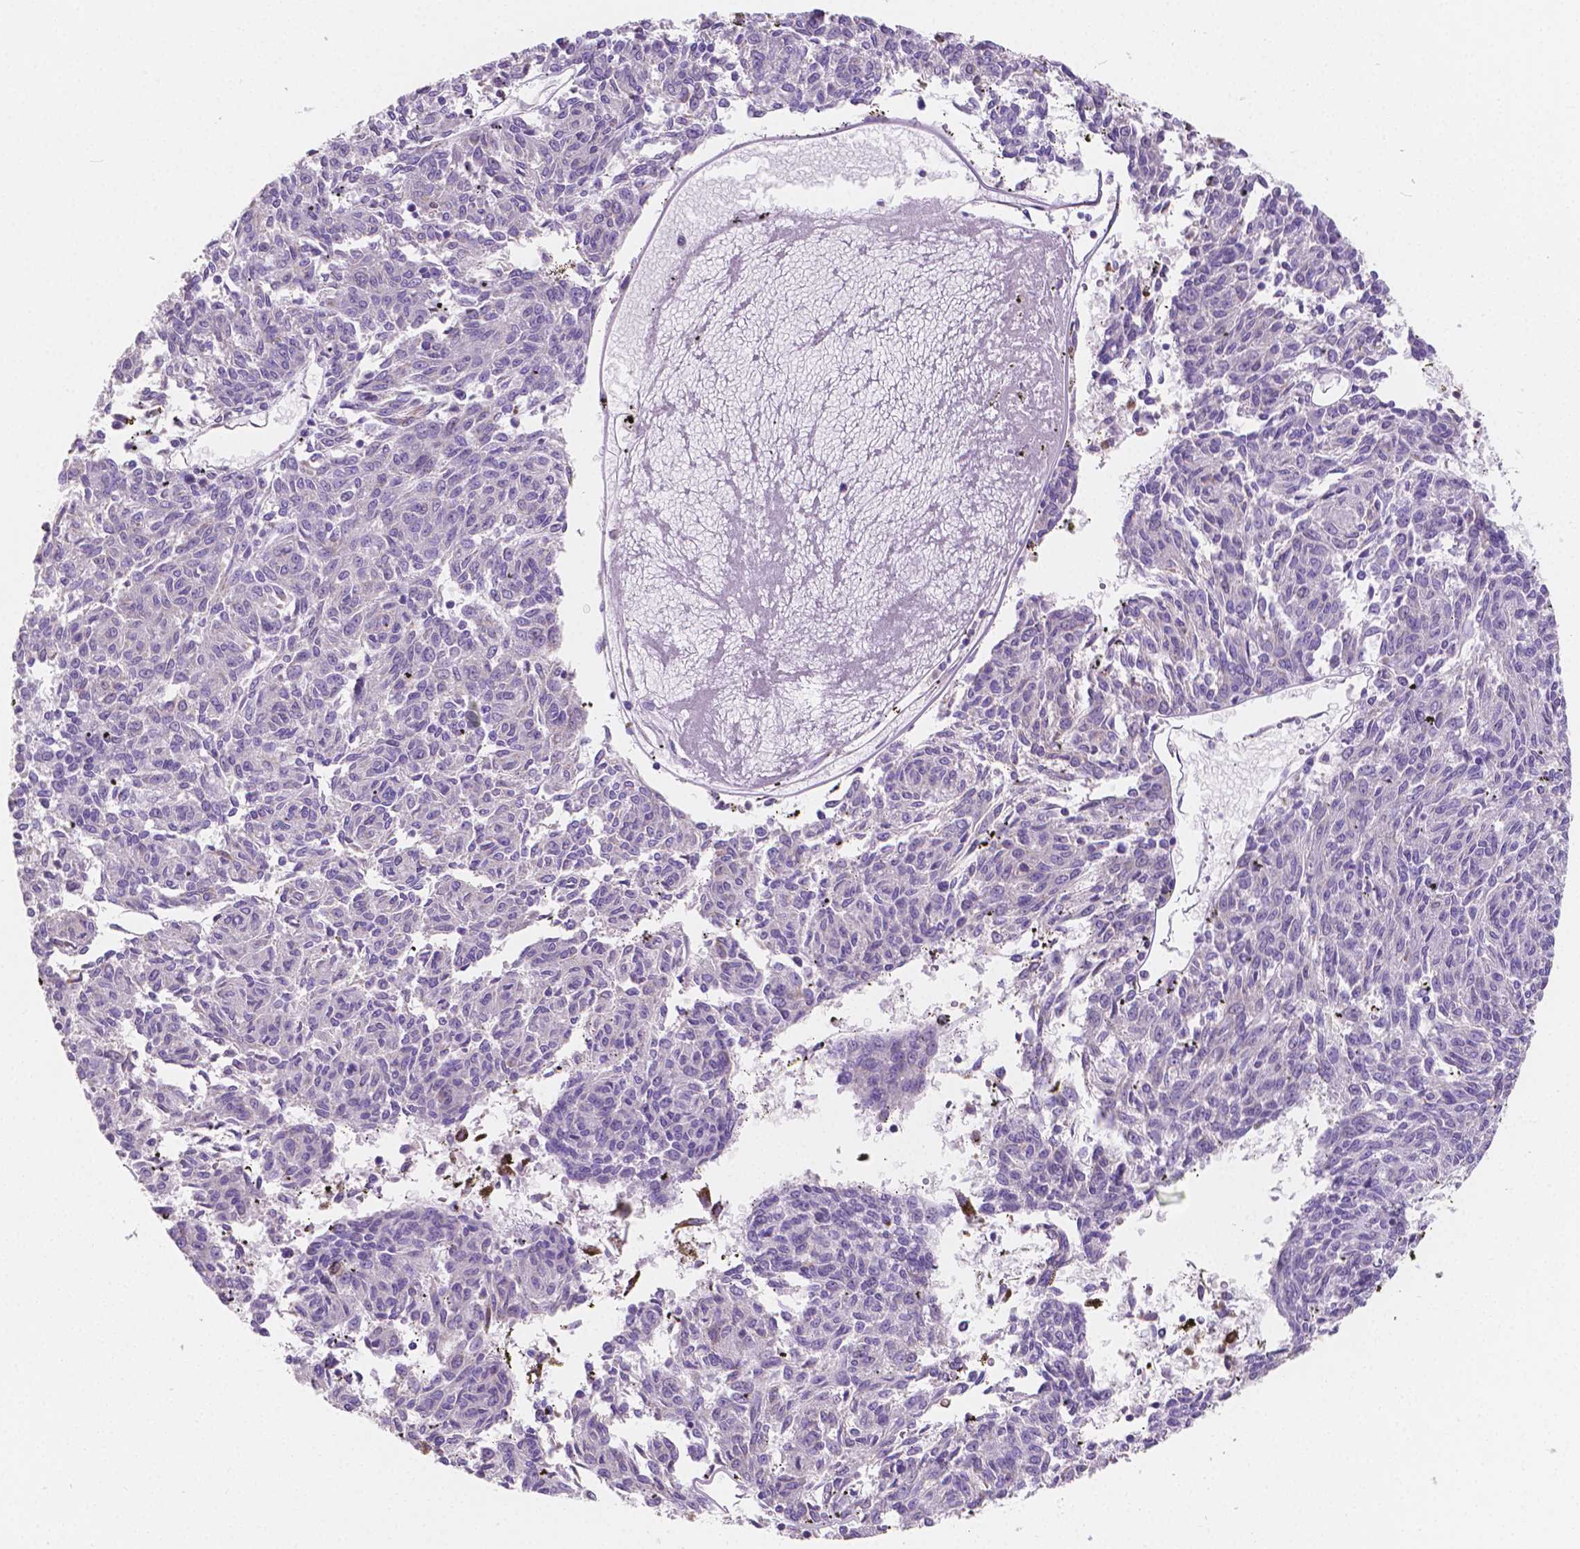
{"staining": {"intensity": "negative", "quantity": "none", "location": "none"}, "tissue": "melanoma", "cell_type": "Tumor cells", "image_type": "cancer", "snomed": [{"axis": "morphology", "description": "Malignant melanoma, NOS"}, {"axis": "topography", "description": "Skin"}], "caption": "Melanoma was stained to show a protein in brown. There is no significant expression in tumor cells.", "gene": "TMEM130", "patient": {"sex": "female", "age": 72}}